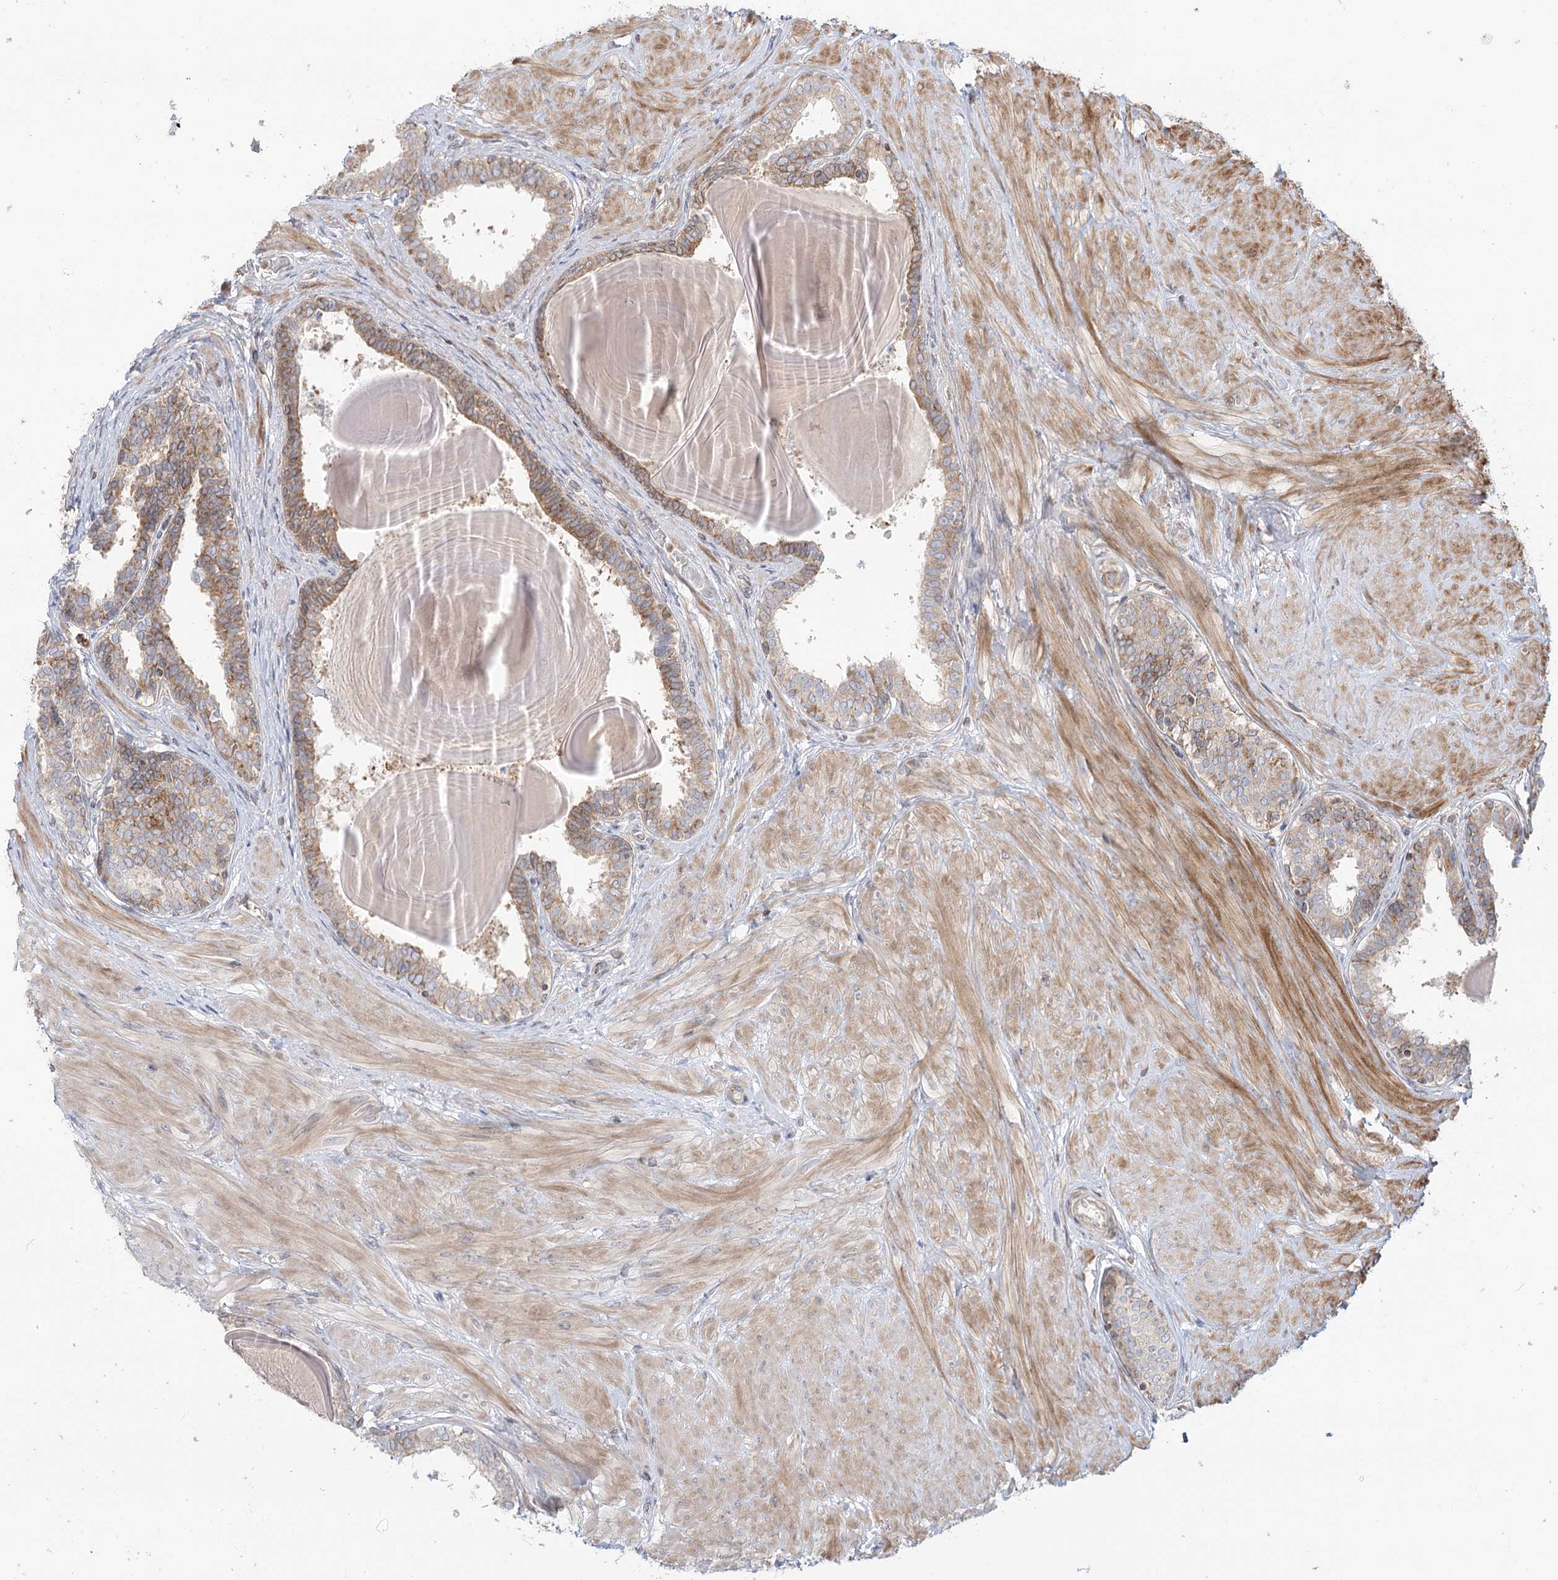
{"staining": {"intensity": "moderate", "quantity": "25%-75%", "location": "cytoplasmic/membranous"}, "tissue": "prostate", "cell_type": "Glandular cells", "image_type": "normal", "snomed": [{"axis": "morphology", "description": "Normal tissue, NOS"}, {"axis": "topography", "description": "Prostate"}], "caption": "Protein staining of normal prostate displays moderate cytoplasmic/membranous staining in approximately 25%-75% of glandular cells.", "gene": "MTMR3", "patient": {"sex": "male", "age": 48}}